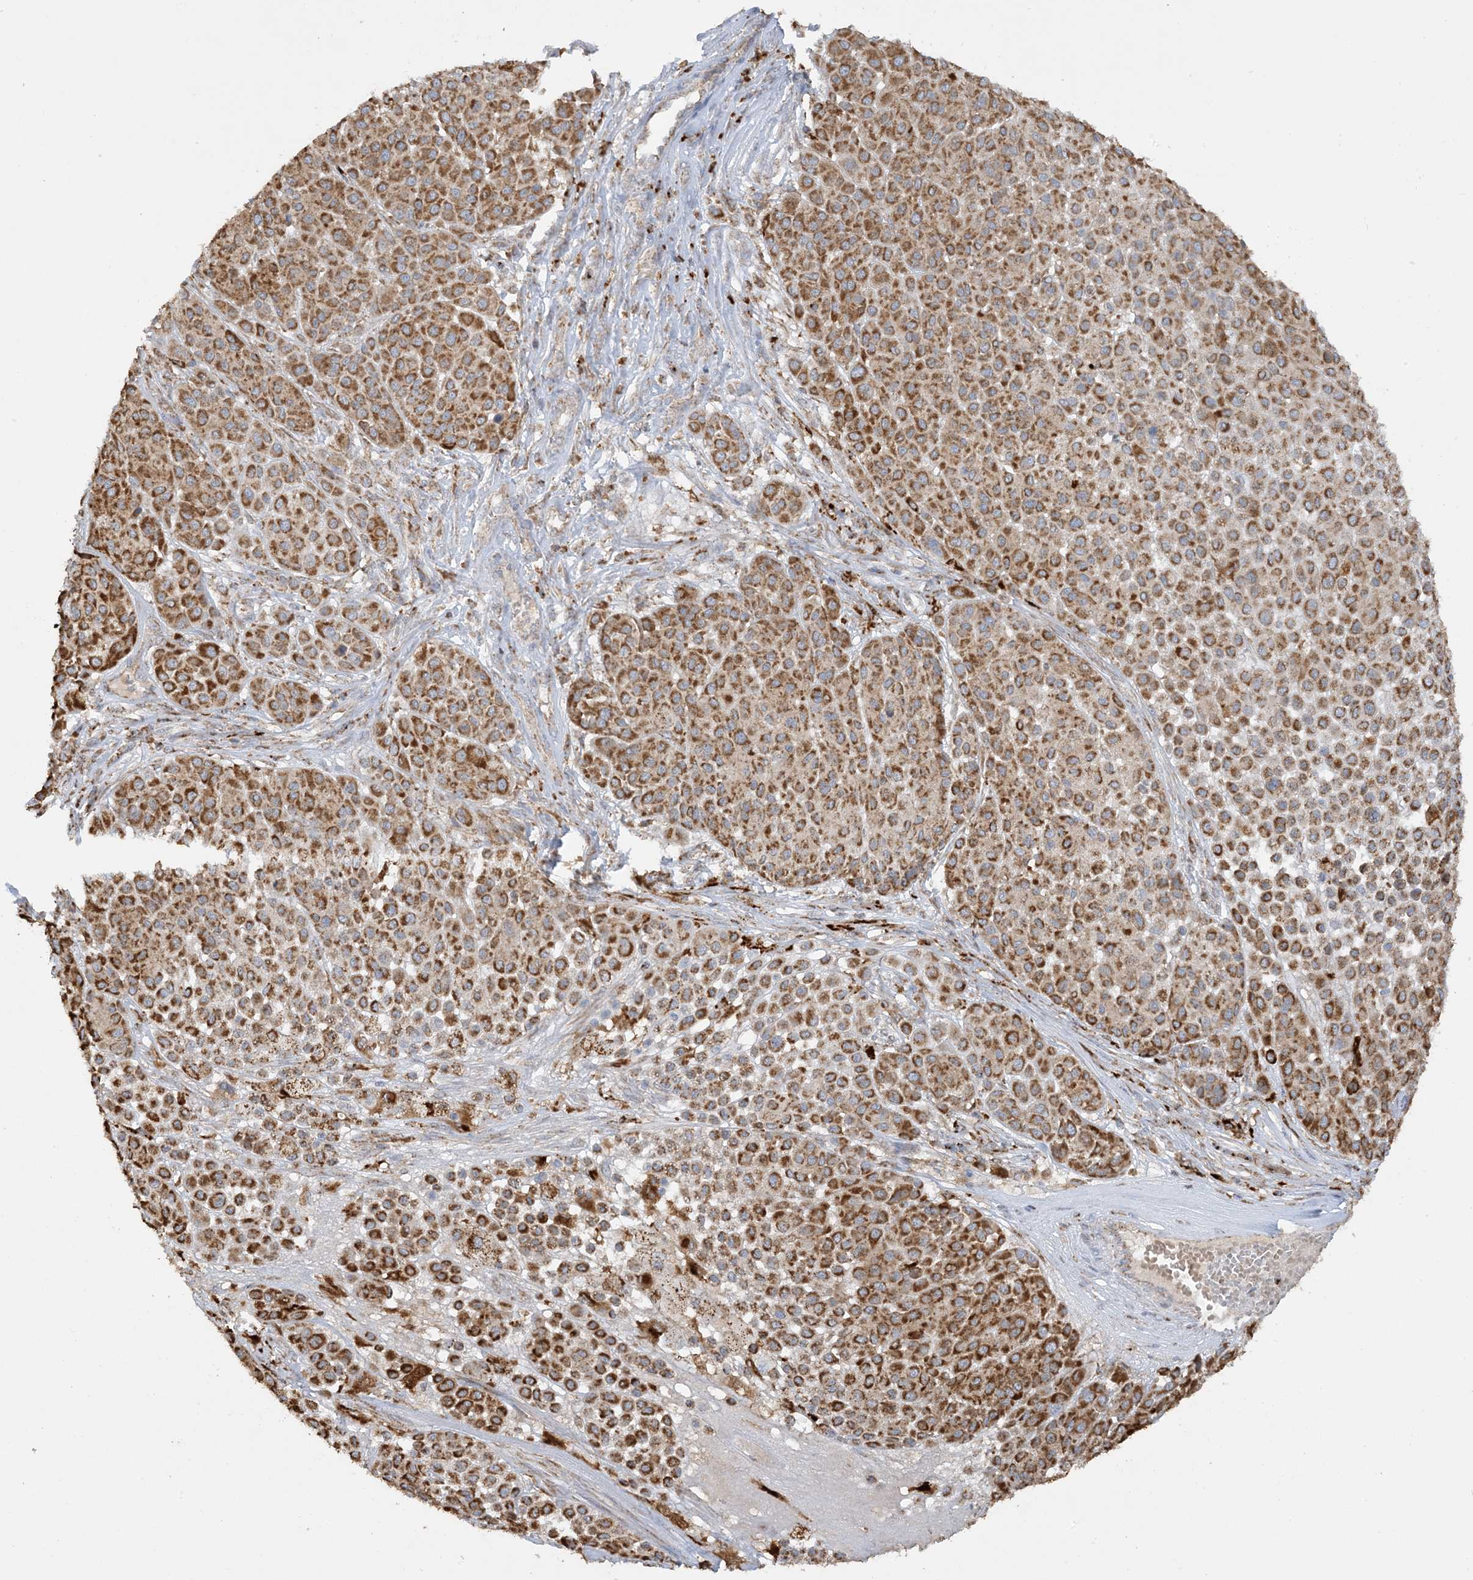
{"staining": {"intensity": "moderate", "quantity": ">75%", "location": "cytoplasmic/membranous"}, "tissue": "melanoma", "cell_type": "Tumor cells", "image_type": "cancer", "snomed": [{"axis": "morphology", "description": "Malignant melanoma, Metastatic site"}, {"axis": "topography", "description": "Soft tissue"}], "caption": "Brown immunohistochemical staining in human malignant melanoma (metastatic site) exhibits moderate cytoplasmic/membranous staining in about >75% of tumor cells.", "gene": "AGA", "patient": {"sex": "male", "age": 41}}